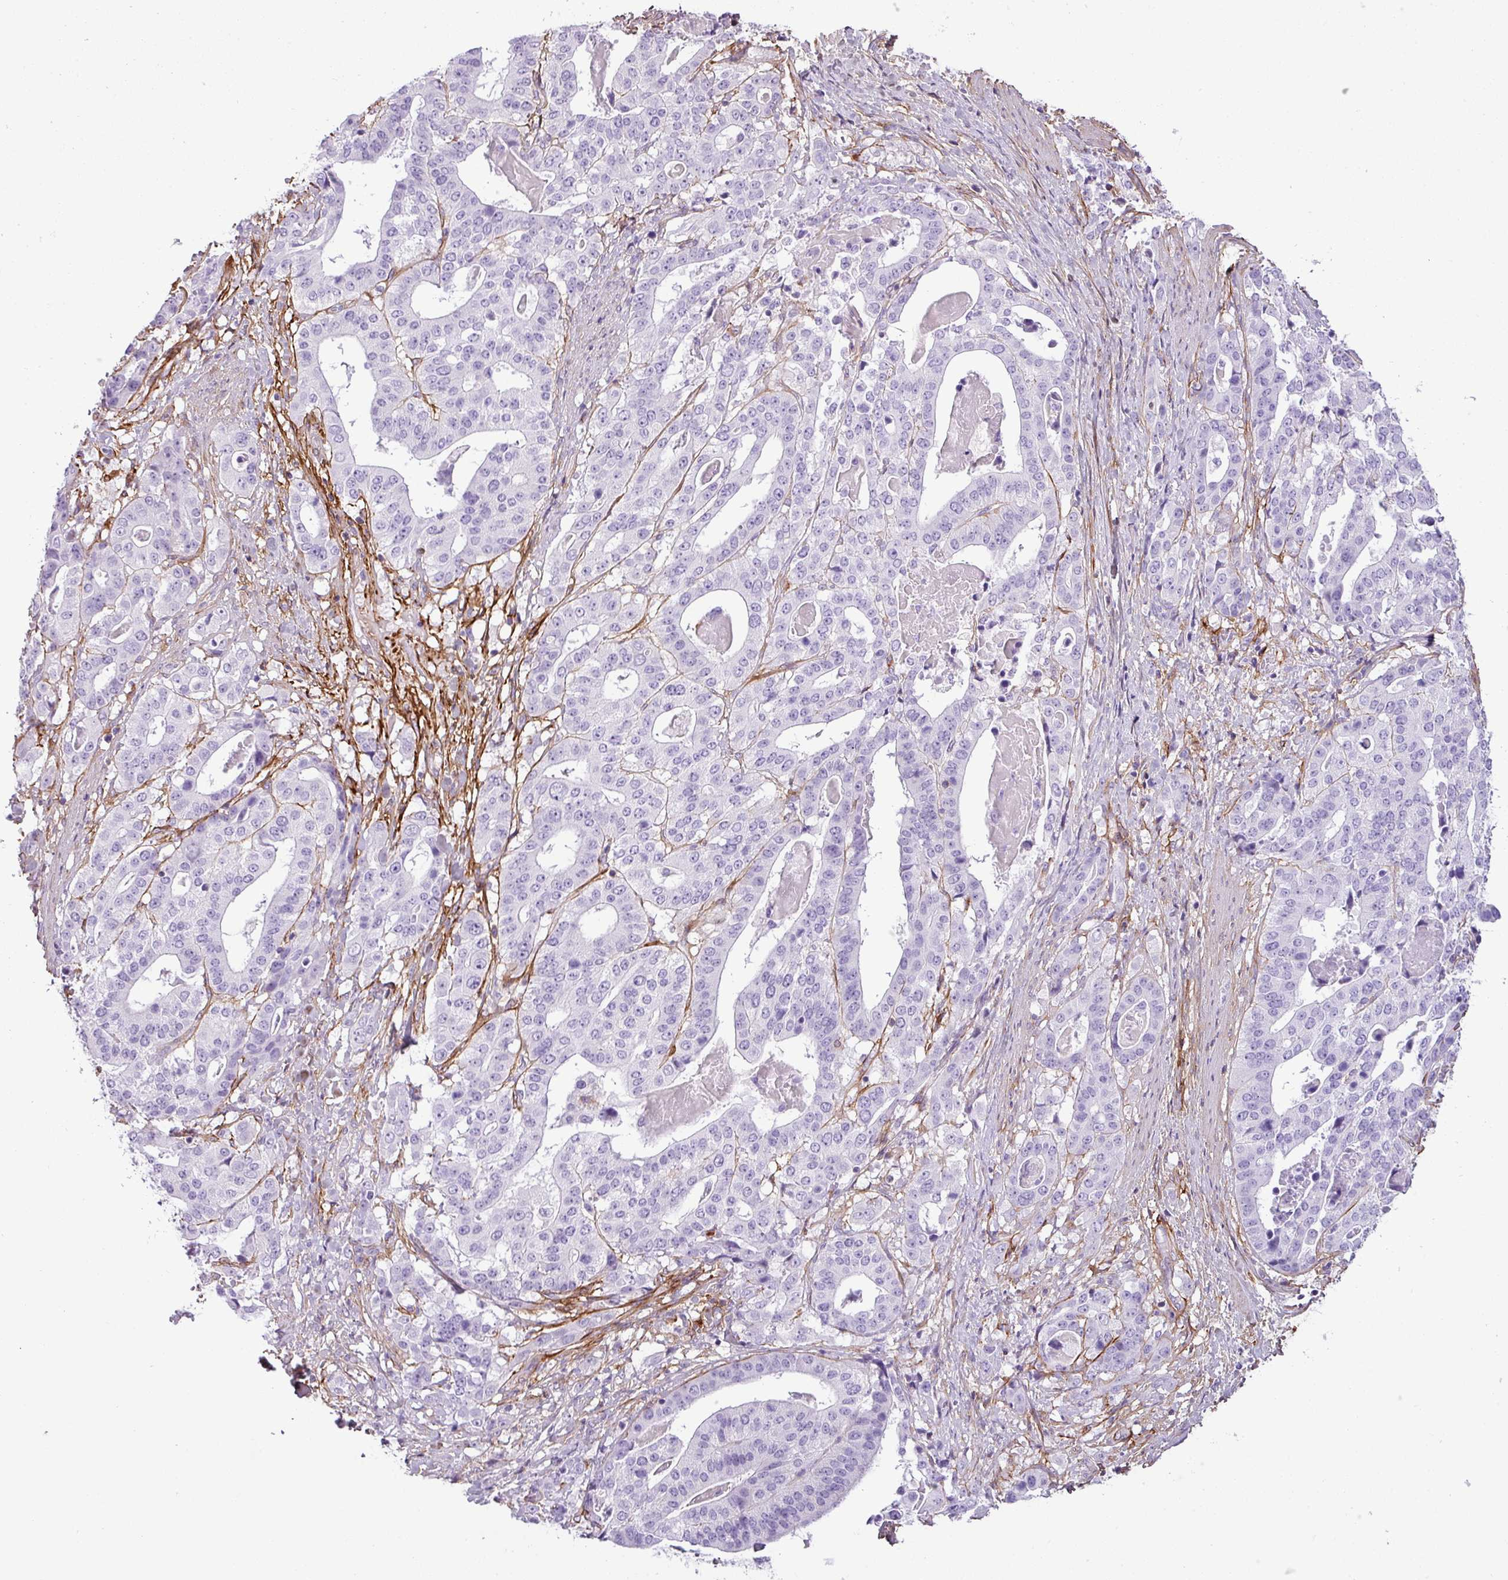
{"staining": {"intensity": "negative", "quantity": "none", "location": "none"}, "tissue": "stomach cancer", "cell_type": "Tumor cells", "image_type": "cancer", "snomed": [{"axis": "morphology", "description": "Adenocarcinoma, NOS"}, {"axis": "topography", "description": "Stomach"}], "caption": "Tumor cells are negative for brown protein staining in stomach adenocarcinoma. Brightfield microscopy of immunohistochemistry stained with DAB (3,3'-diaminobenzidine) (brown) and hematoxylin (blue), captured at high magnification.", "gene": "PARD6G", "patient": {"sex": "male", "age": 48}}